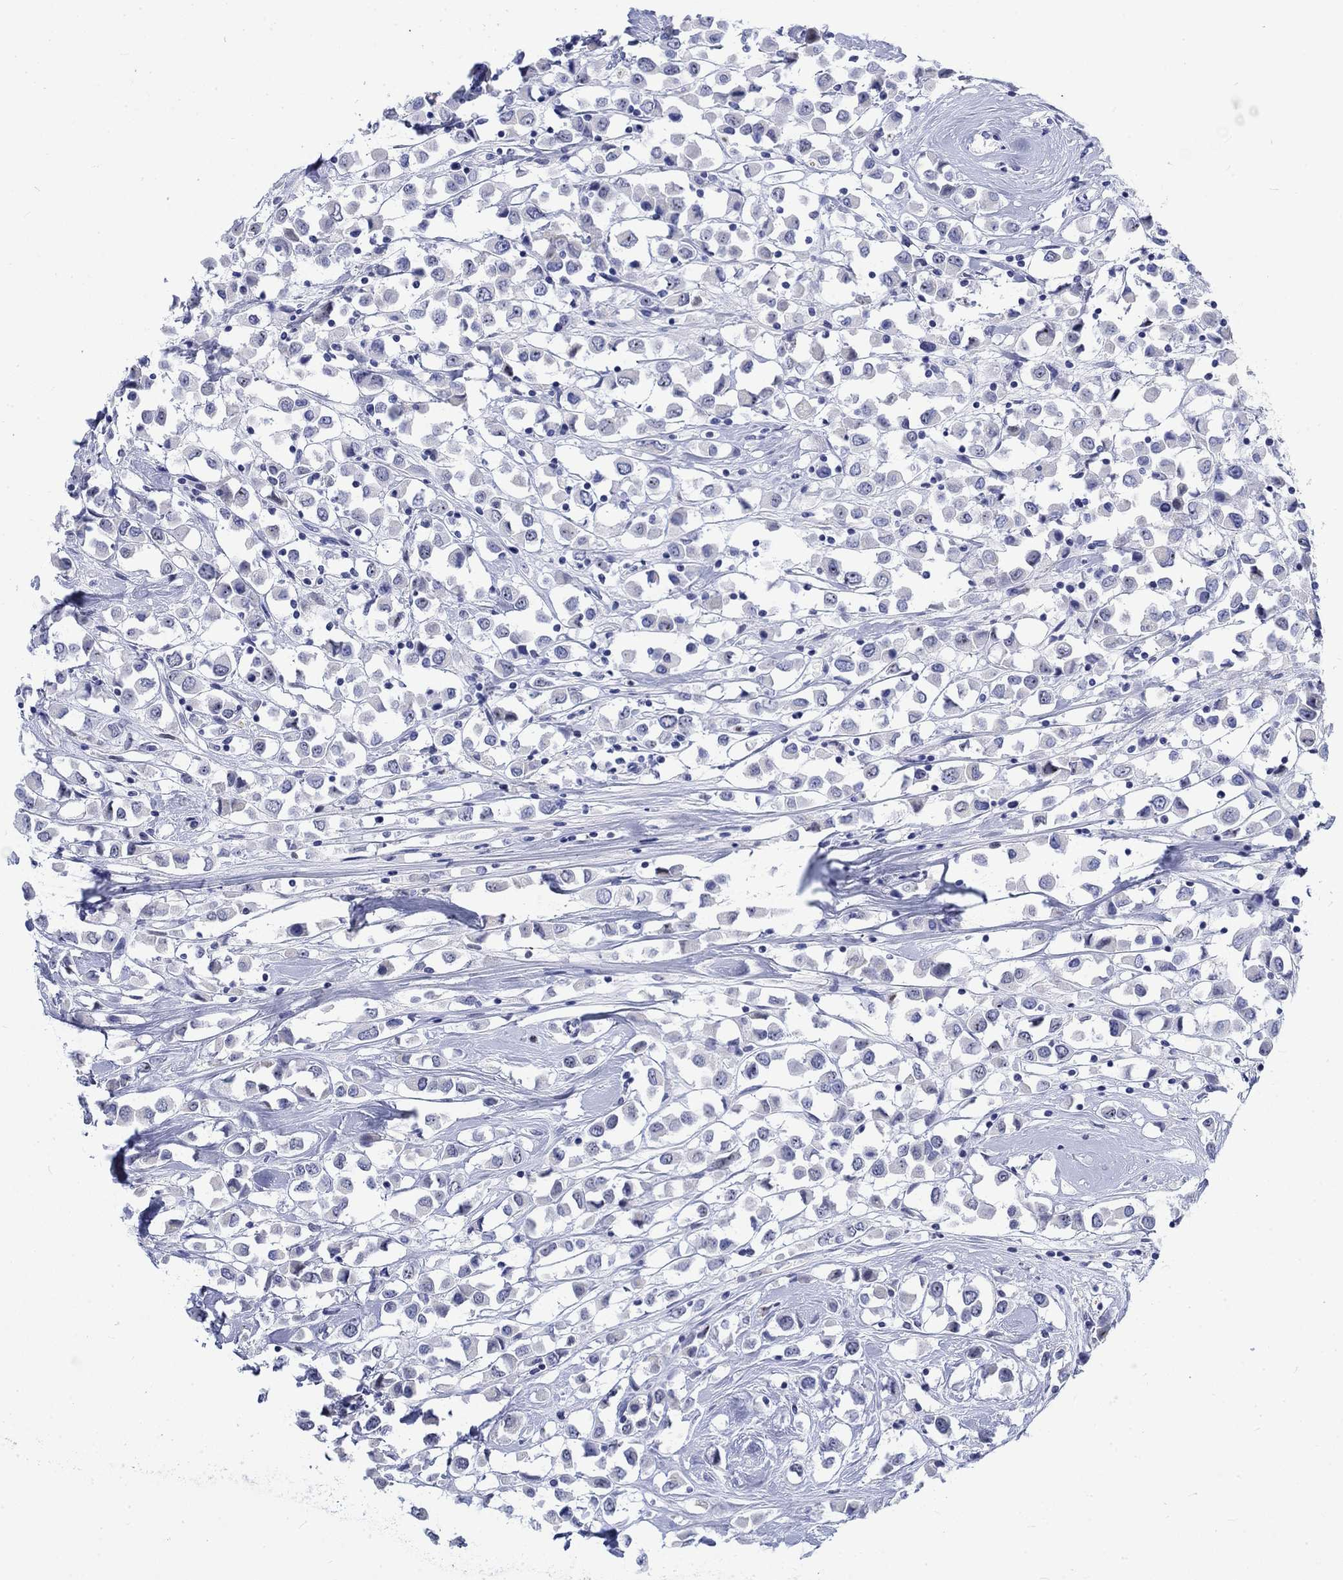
{"staining": {"intensity": "negative", "quantity": "none", "location": "none"}, "tissue": "breast cancer", "cell_type": "Tumor cells", "image_type": "cancer", "snomed": [{"axis": "morphology", "description": "Duct carcinoma"}, {"axis": "topography", "description": "Breast"}], "caption": "High power microscopy image of an immunohistochemistry histopathology image of infiltrating ductal carcinoma (breast), revealing no significant expression in tumor cells.", "gene": "KRT76", "patient": {"sex": "female", "age": 61}}